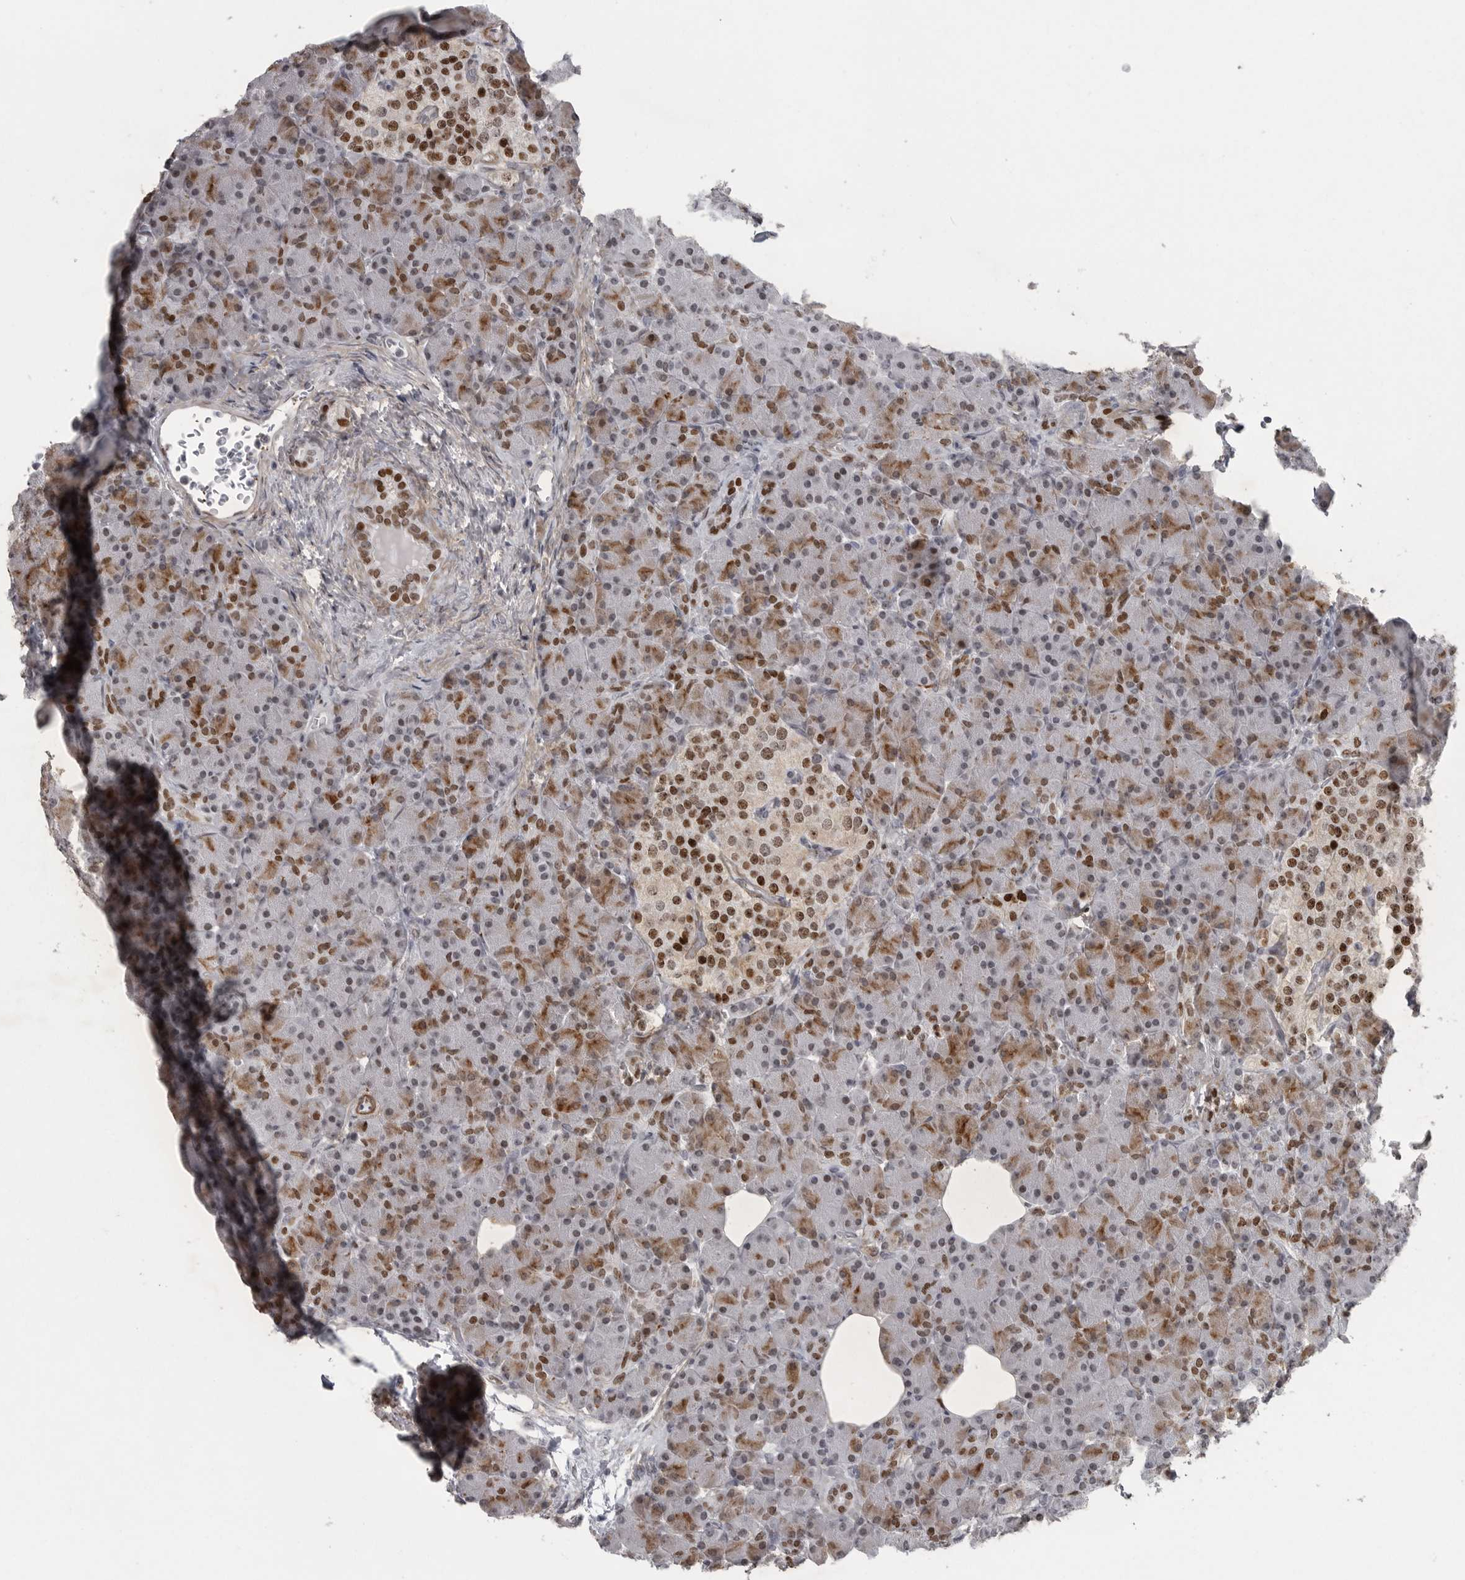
{"staining": {"intensity": "moderate", "quantity": "25%-75%", "location": "cytoplasmic/membranous,nuclear"}, "tissue": "pancreas", "cell_type": "Exocrine glandular cells", "image_type": "normal", "snomed": [{"axis": "morphology", "description": "Normal tissue, NOS"}, {"axis": "topography", "description": "Pancreas"}], "caption": "An image of pancreas stained for a protein exhibits moderate cytoplasmic/membranous,nuclear brown staining in exocrine glandular cells. (DAB (3,3'-diaminobenzidine) = brown stain, brightfield microscopy at high magnification).", "gene": "HMGN3", "patient": {"sex": "female", "age": 43}}